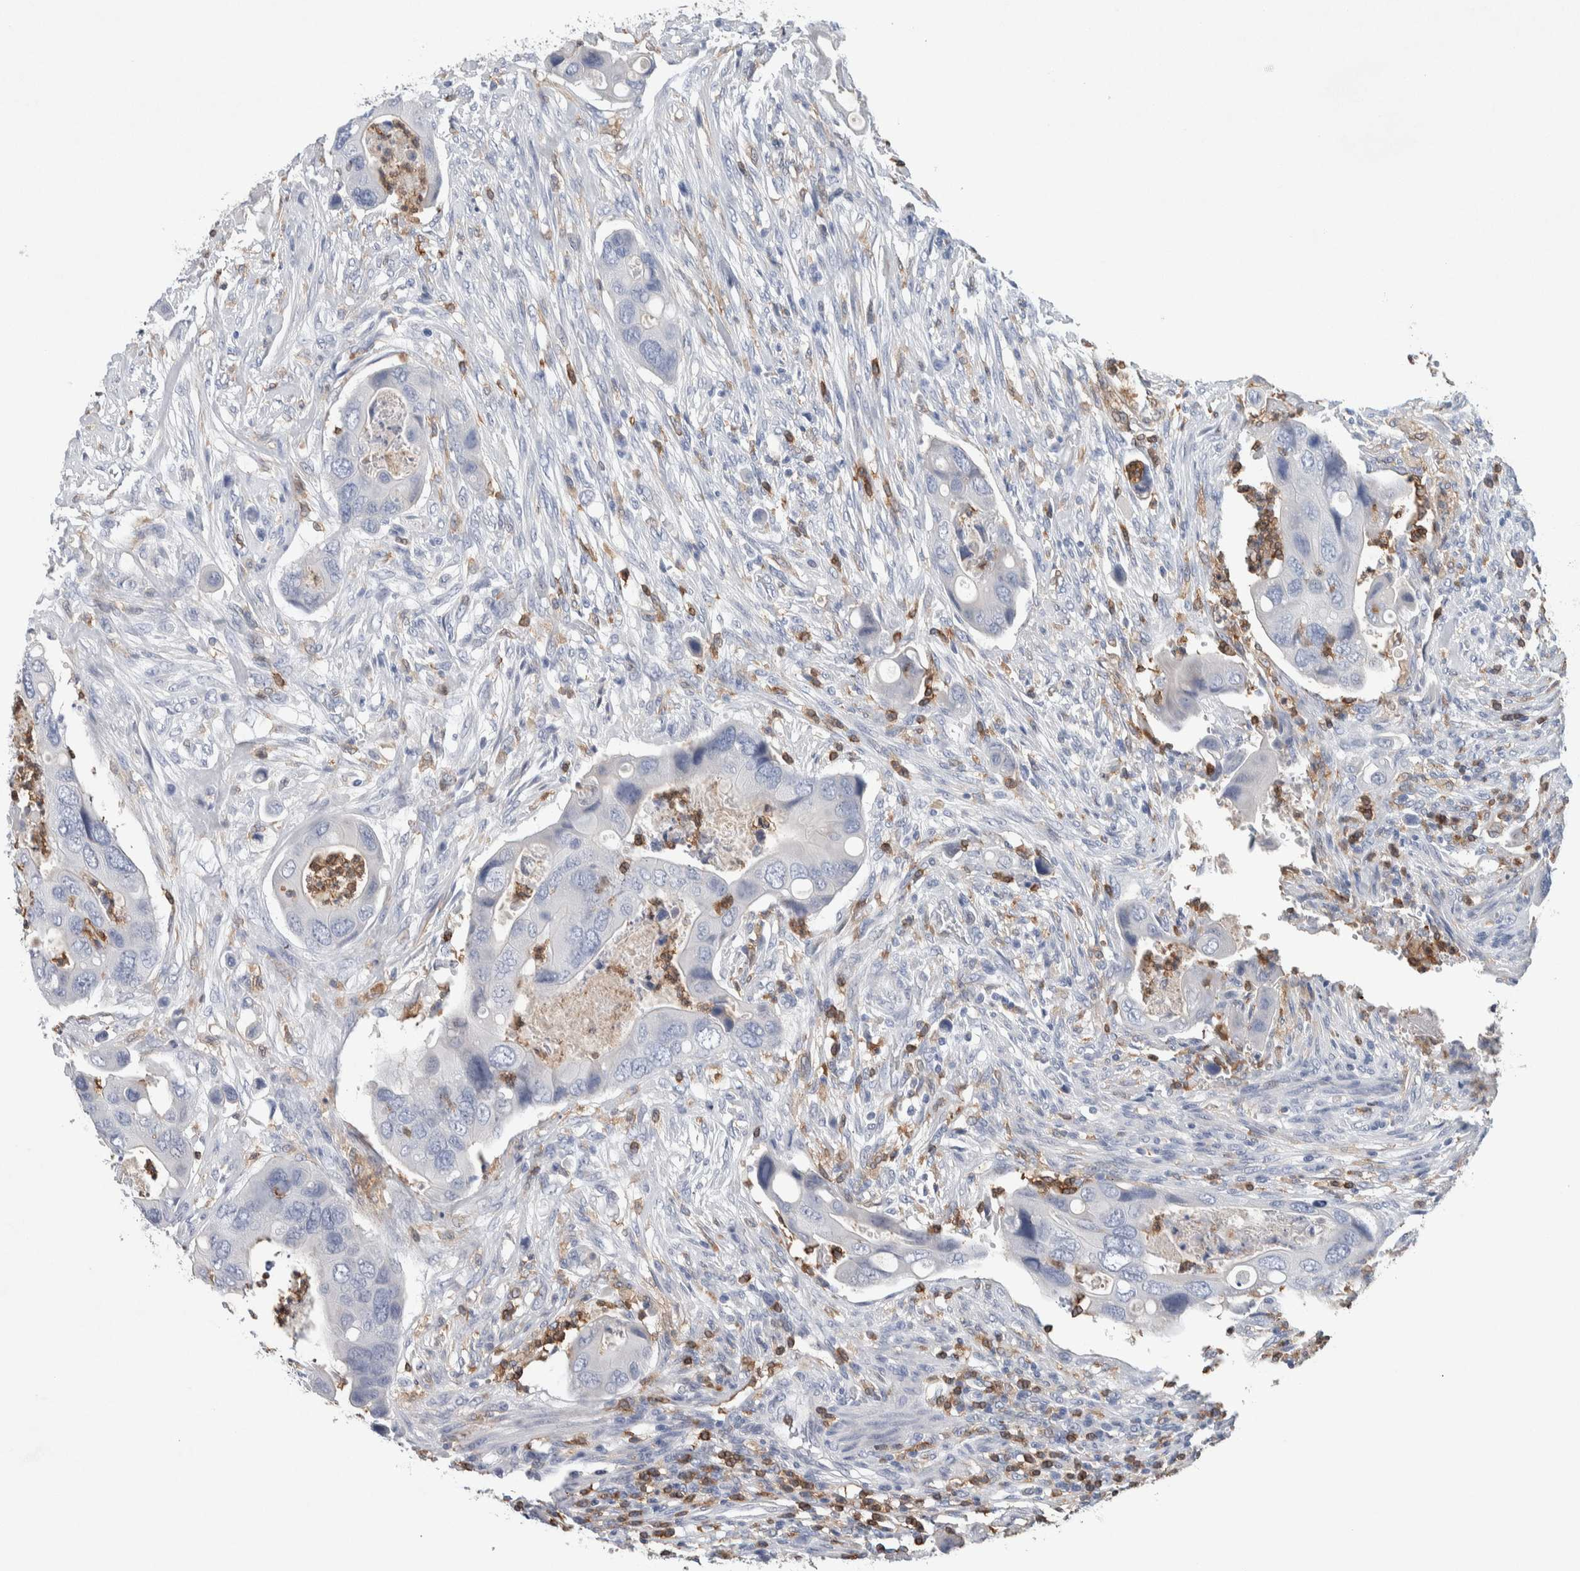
{"staining": {"intensity": "negative", "quantity": "none", "location": "none"}, "tissue": "colorectal cancer", "cell_type": "Tumor cells", "image_type": "cancer", "snomed": [{"axis": "morphology", "description": "Adenocarcinoma, NOS"}, {"axis": "topography", "description": "Rectum"}], "caption": "Immunohistochemistry micrograph of human adenocarcinoma (colorectal) stained for a protein (brown), which reveals no positivity in tumor cells. The staining was performed using DAB to visualize the protein expression in brown, while the nuclei were stained in blue with hematoxylin (Magnification: 20x).", "gene": "NCF2", "patient": {"sex": "female", "age": 57}}